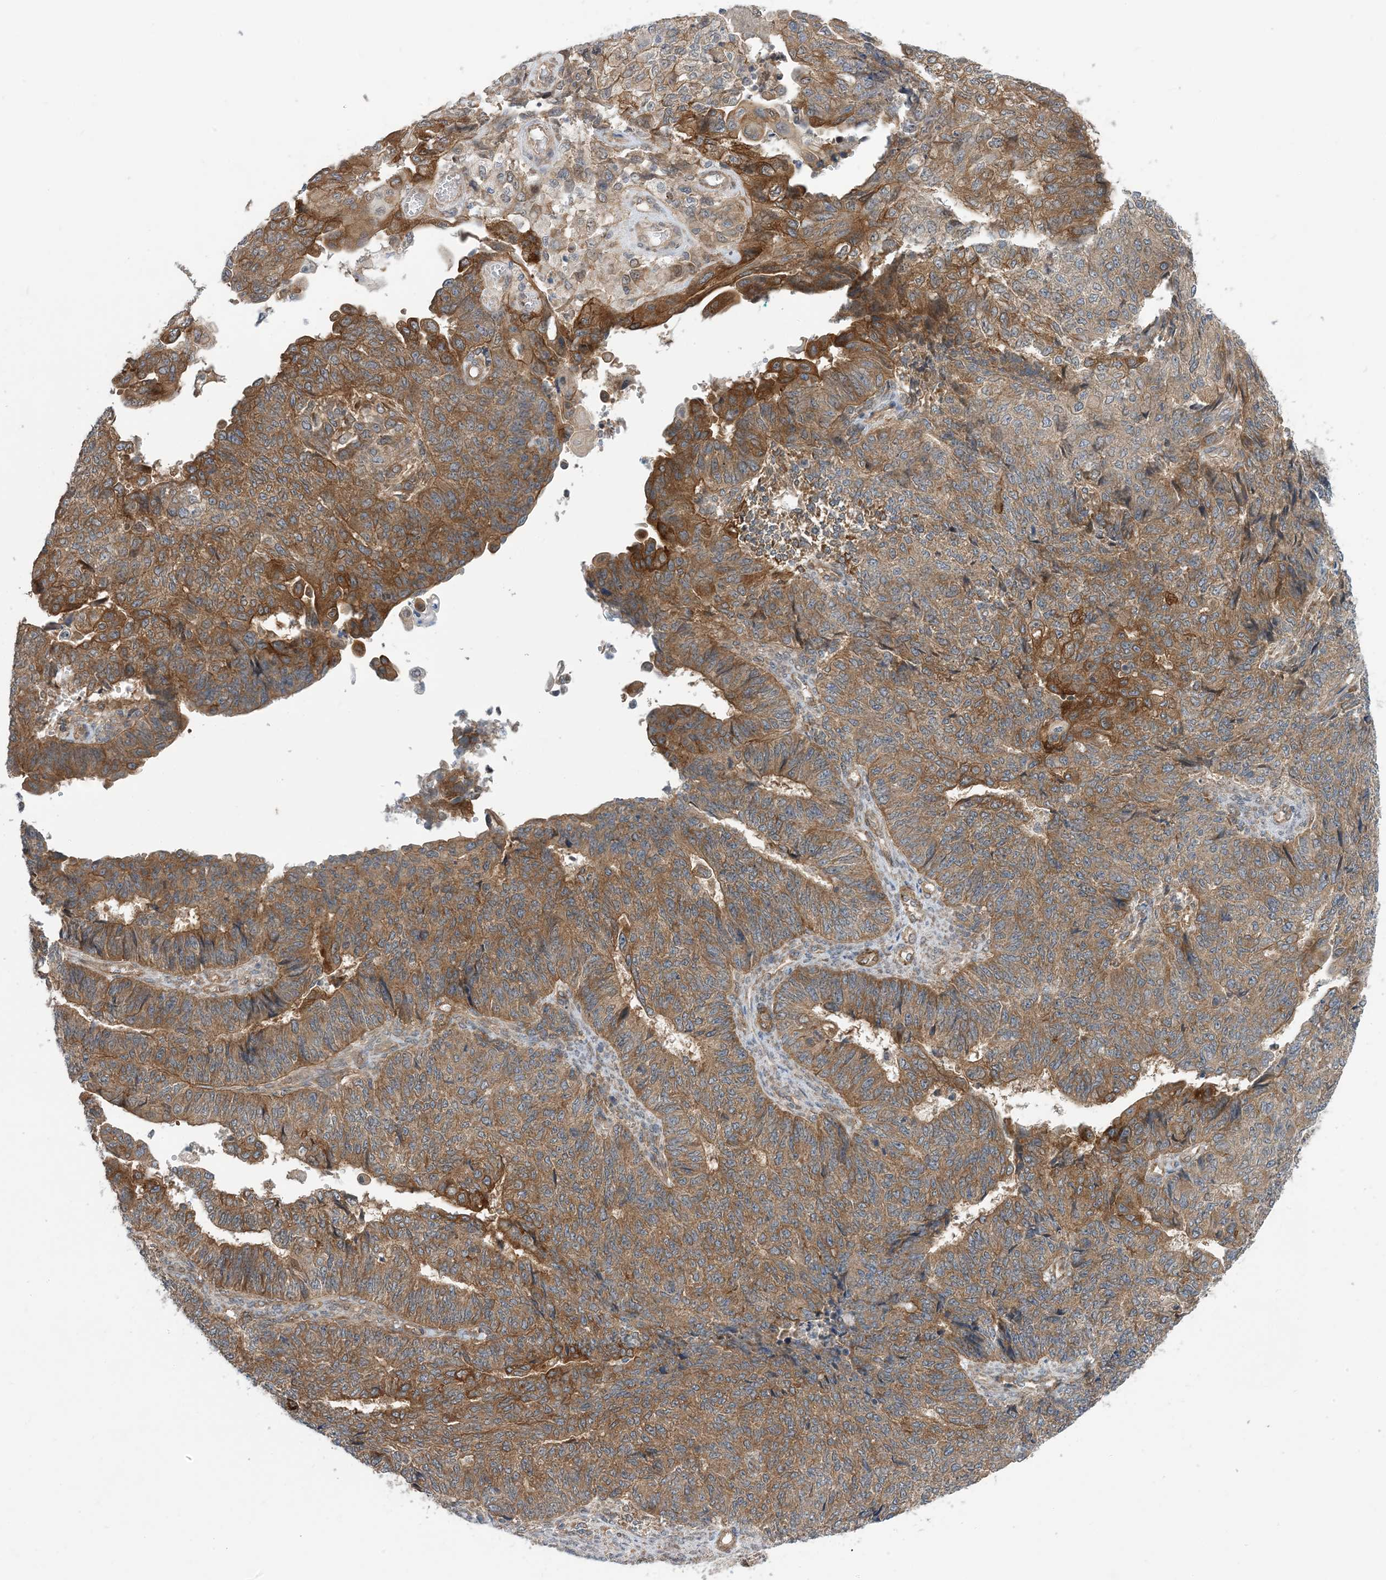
{"staining": {"intensity": "moderate", "quantity": ">75%", "location": "cytoplasmic/membranous"}, "tissue": "endometrial cancer", "cell_type": "Tumor cells", "image_type": "cancer", "snomed": [{"axis": "morphology", "description": "Adenocarcinoma, NOS"}, {"axis": "topography", "description": "Endometrium"}], "caption": "Brown immunohistochemical staining in human endometrial adenocarcinoma shows moderate cytoplasmic/membranous positivity in approximately >75% of tumor cells.", "gene": "EHBP1", "patient": {"sex": "female", "age": 32}}